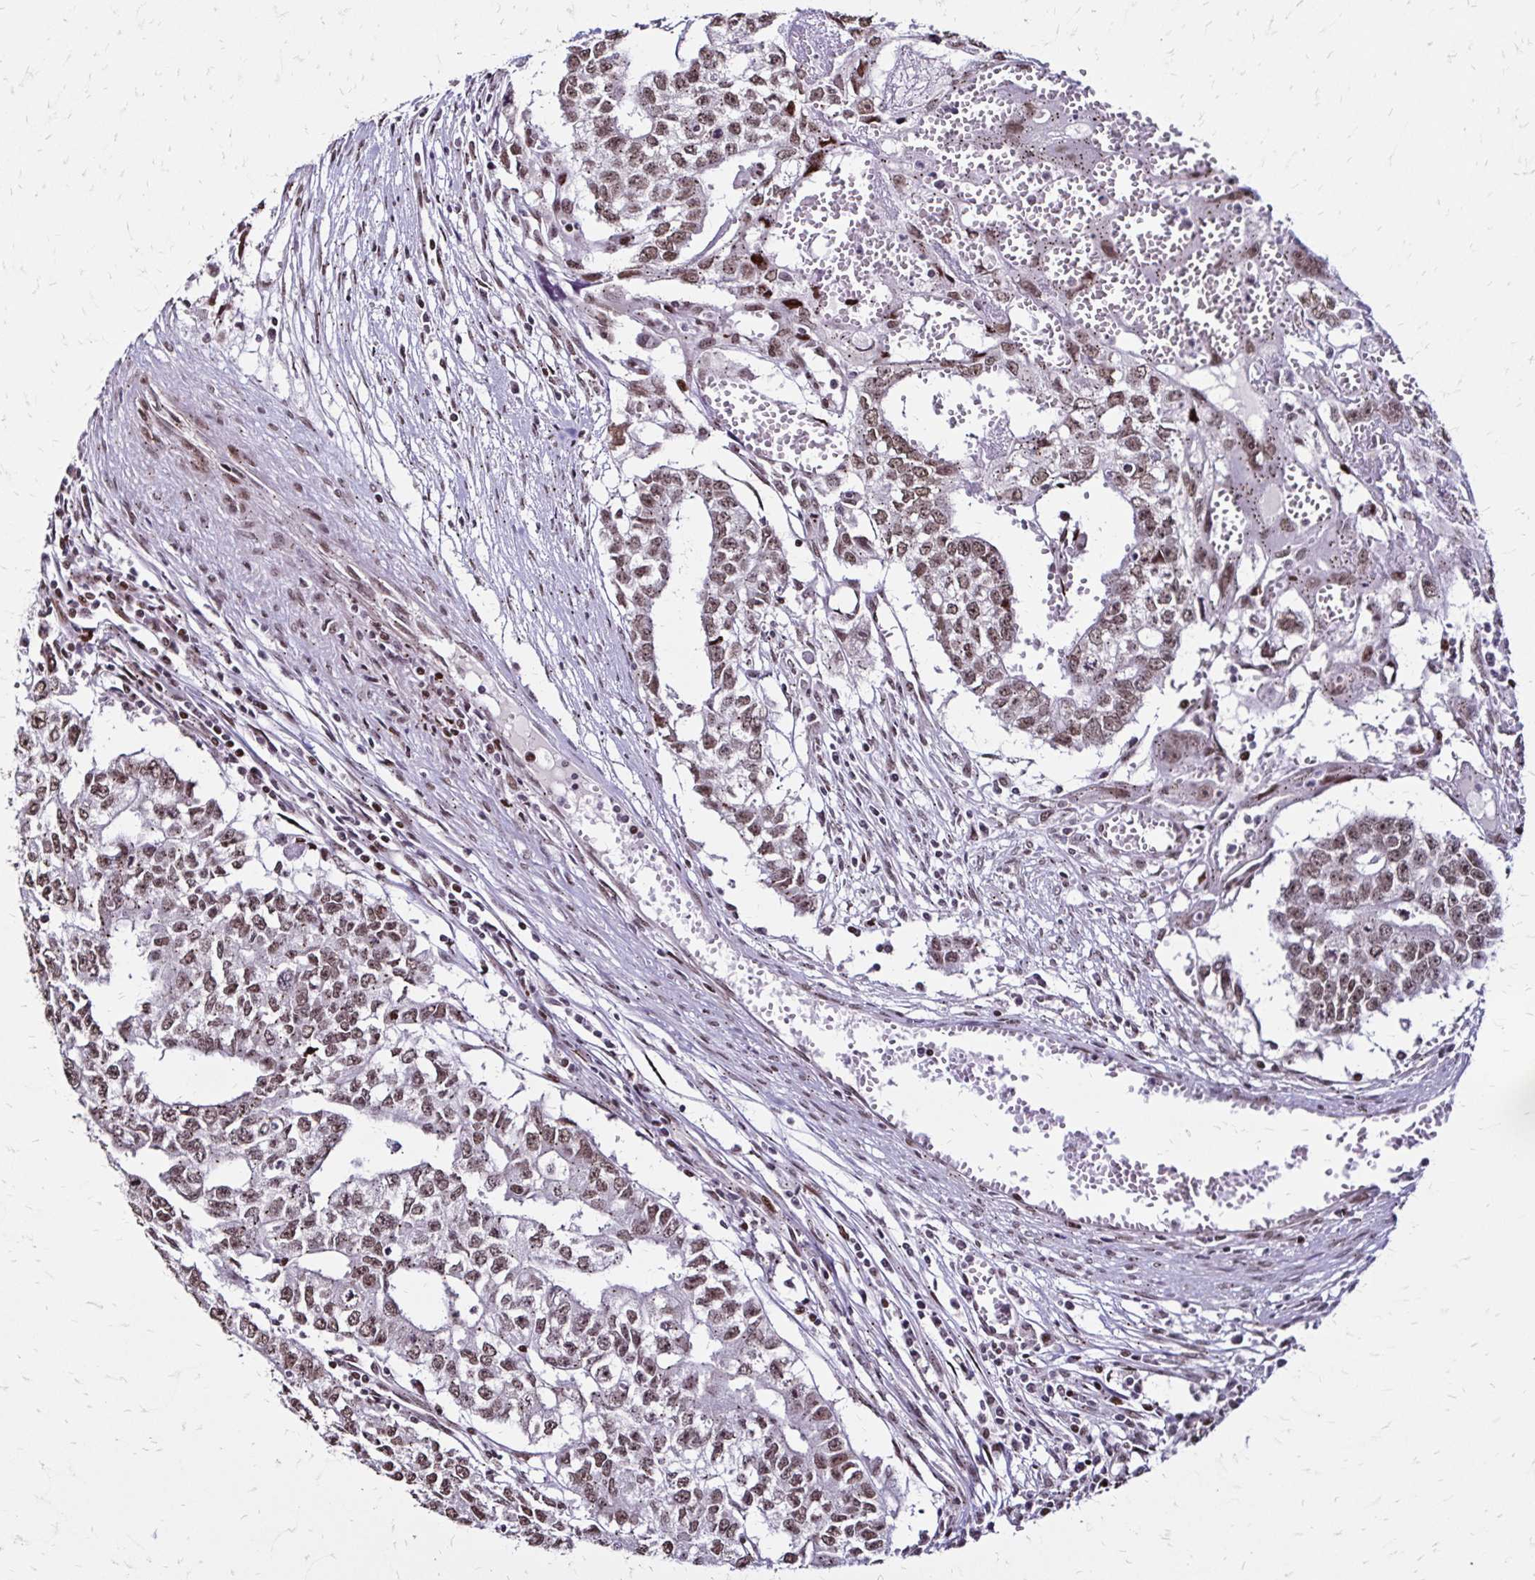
{"staining": {"intensity": "weak", "quantity": ">75%", "location": "cytoplasmic/membranous,nuclear"}, "tissue": "testis cancer", "cell_type": "Tumor cells", "image_type": "cancer", "snomed": [{"axis": "morphology", "description": "Carcinoma, Embryonal, NOS"}, {"axis": "morphology", "description": "Teratoma, malignant, NOS"}, {"axis": "topography", "description": "Testis"}], "caption": "Brown immunohistochemical staining in testis embryonal carcinoma exhibits weak cytoplasmic/membranous and nuclear positivity in approximately >75% of tumor cells. The protein of interest is stained brown, and the nuclei are stained in blue (DAB (3,3'-diaminobenzidine) IHC with brightfield microscopy, high magnification).", "gene": "TOB1", "patient": {"sex": "male", "age": 24}}